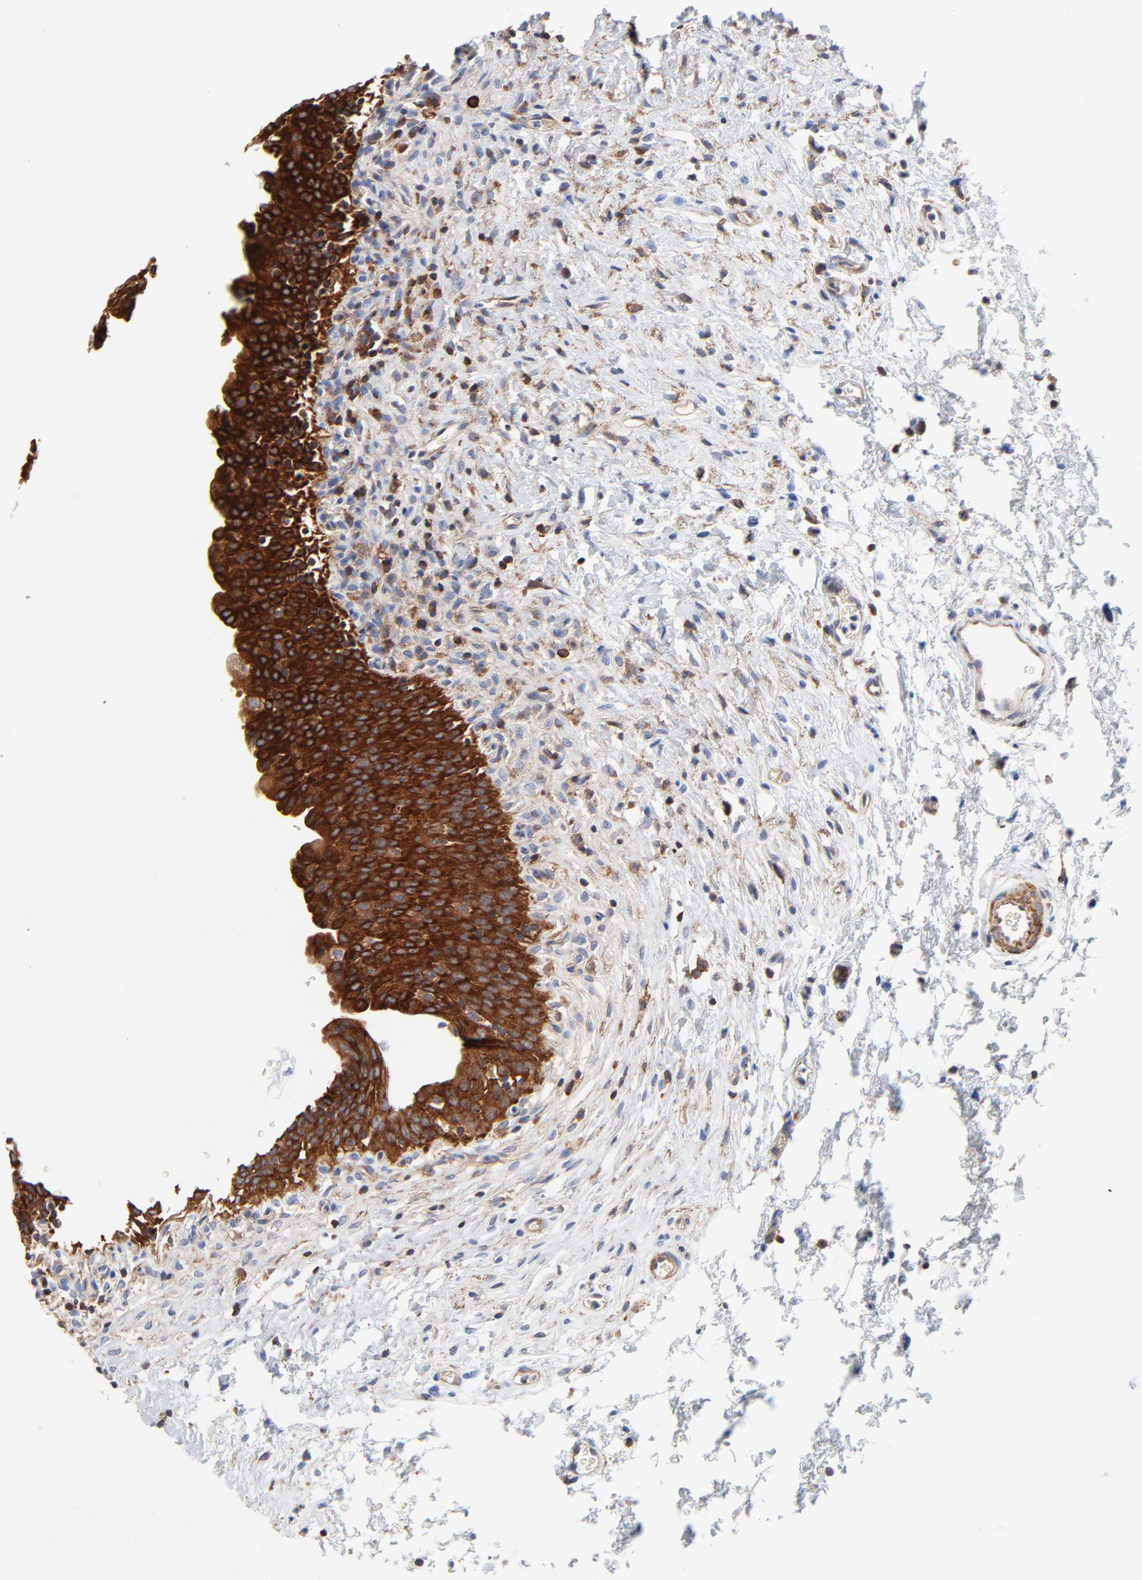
{"staining": {"intensity": "strong", "quantity": ">75%", "location": "cytoplasmic/membranous"}, "tissue": "urinary bladder", "cell_type": "Urothelial cells", "image_type": "normal", "snomed": [{"axis": "morphology", "description": "Normal tissue, NOS"}, {"axis": "topography", "description": "Urinary bladder"}], "caption": "Unremarkable urinary bladder displays strong cytoplasmic/membranous positivity in approximately >75% of urothelial cells.", "gene": "CD2AP", "patient": {"sex": "male", "age": 51}}